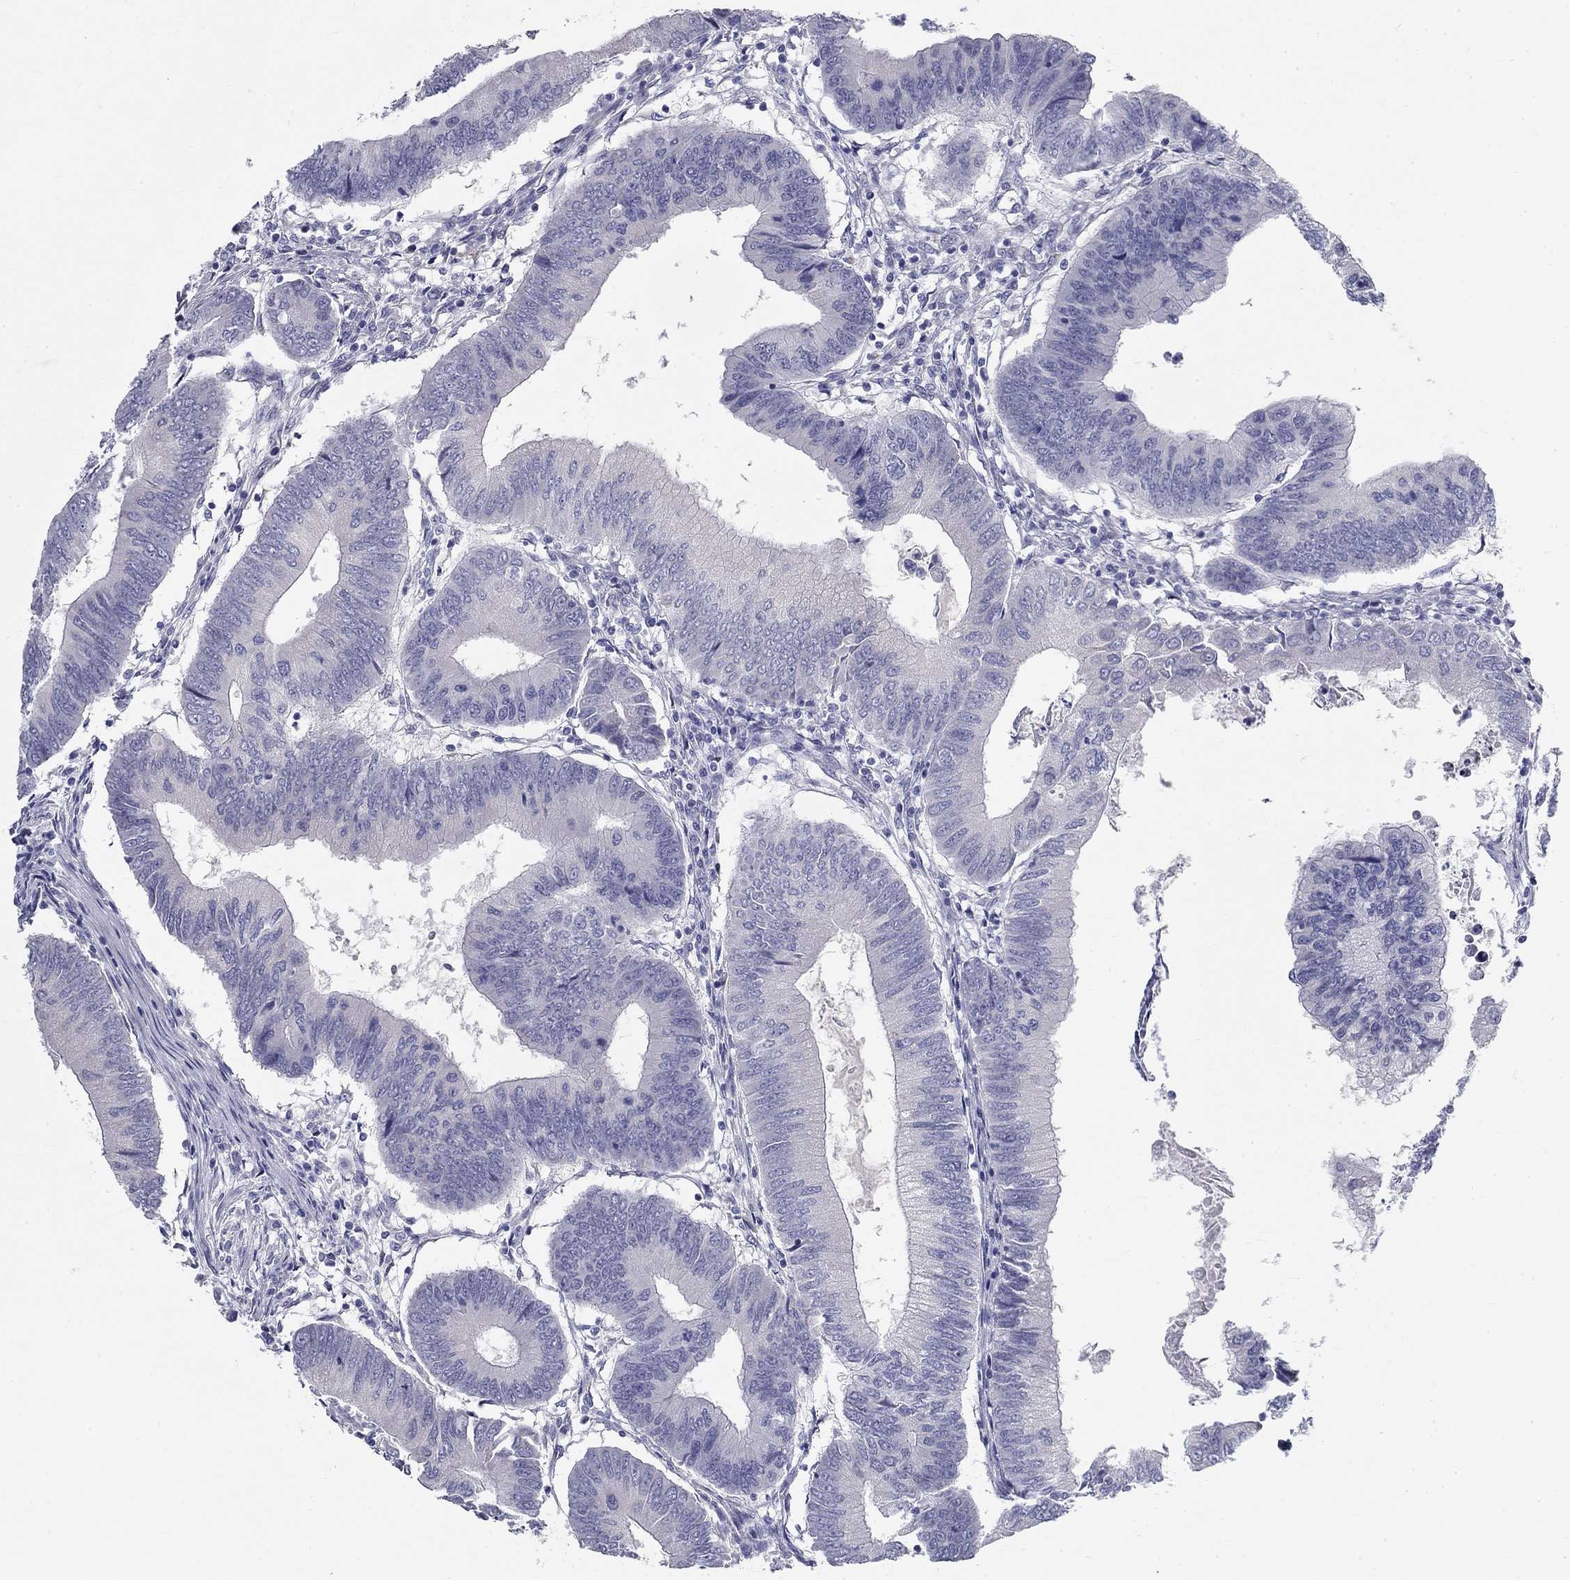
{"staining": {"intensity": "negative", "quantity": "none", "location": "none"}, "tissue": "colorectal cancer", "cell_type": "Tumor cells", "image_type": "cancer", "snomed": [{"axis": "morphology", "description": "Adenocarcinoma, NOS"}, {"axis": "topography", "description": "Colon"}], "caption": "IHC of colorectal cancer (adenocarcinoma) demonstrates no positivity in tumor cells.", "gene": "GALNTL5", "patient": {"sex": "male", "age": 53}}